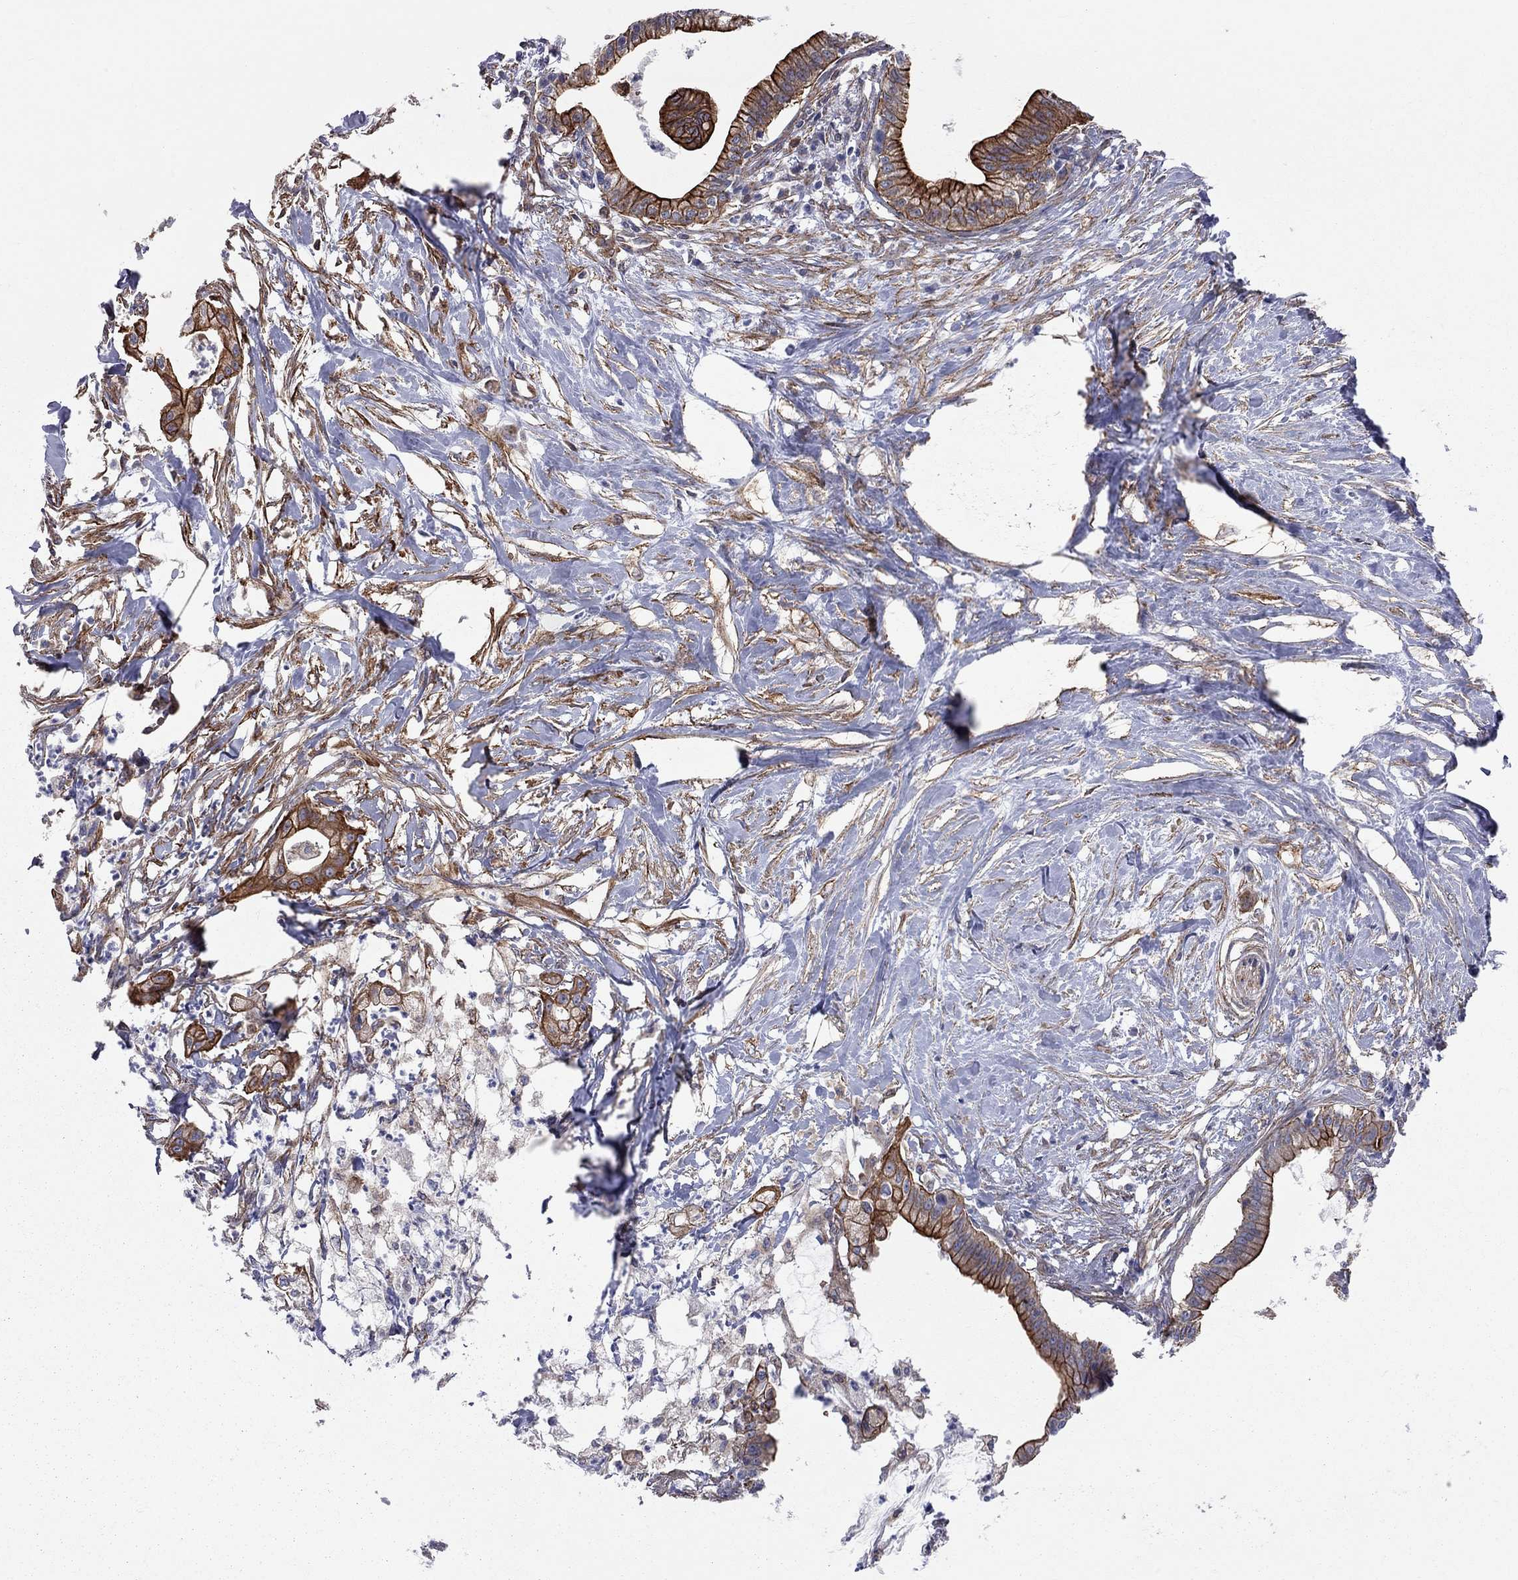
{"staining": {"intensity": "strong", "quantity": ">75%", "location": "cytoplasmic/membranous"}, "tissue": "pancreatic cancer", "cell_type": "Tumor cells", "image_type": "cancer", "snomed": [{"axis": "morphology", "description": "Normal tissue, NOS"}, {"axis": "morphology", "description": "Adenocarcinoma, NOS"}, {"axis": "topography", "description": "Pancreas"}], "caption": "Adenocarcinoma (pancreatic) stained for a protein (brown) displays strong cytoplasmic/membranous positive staining in approximately >75% of tumor cells.", "gene": "BICDL2", "patient": {"sex": "female", "age": 58}}